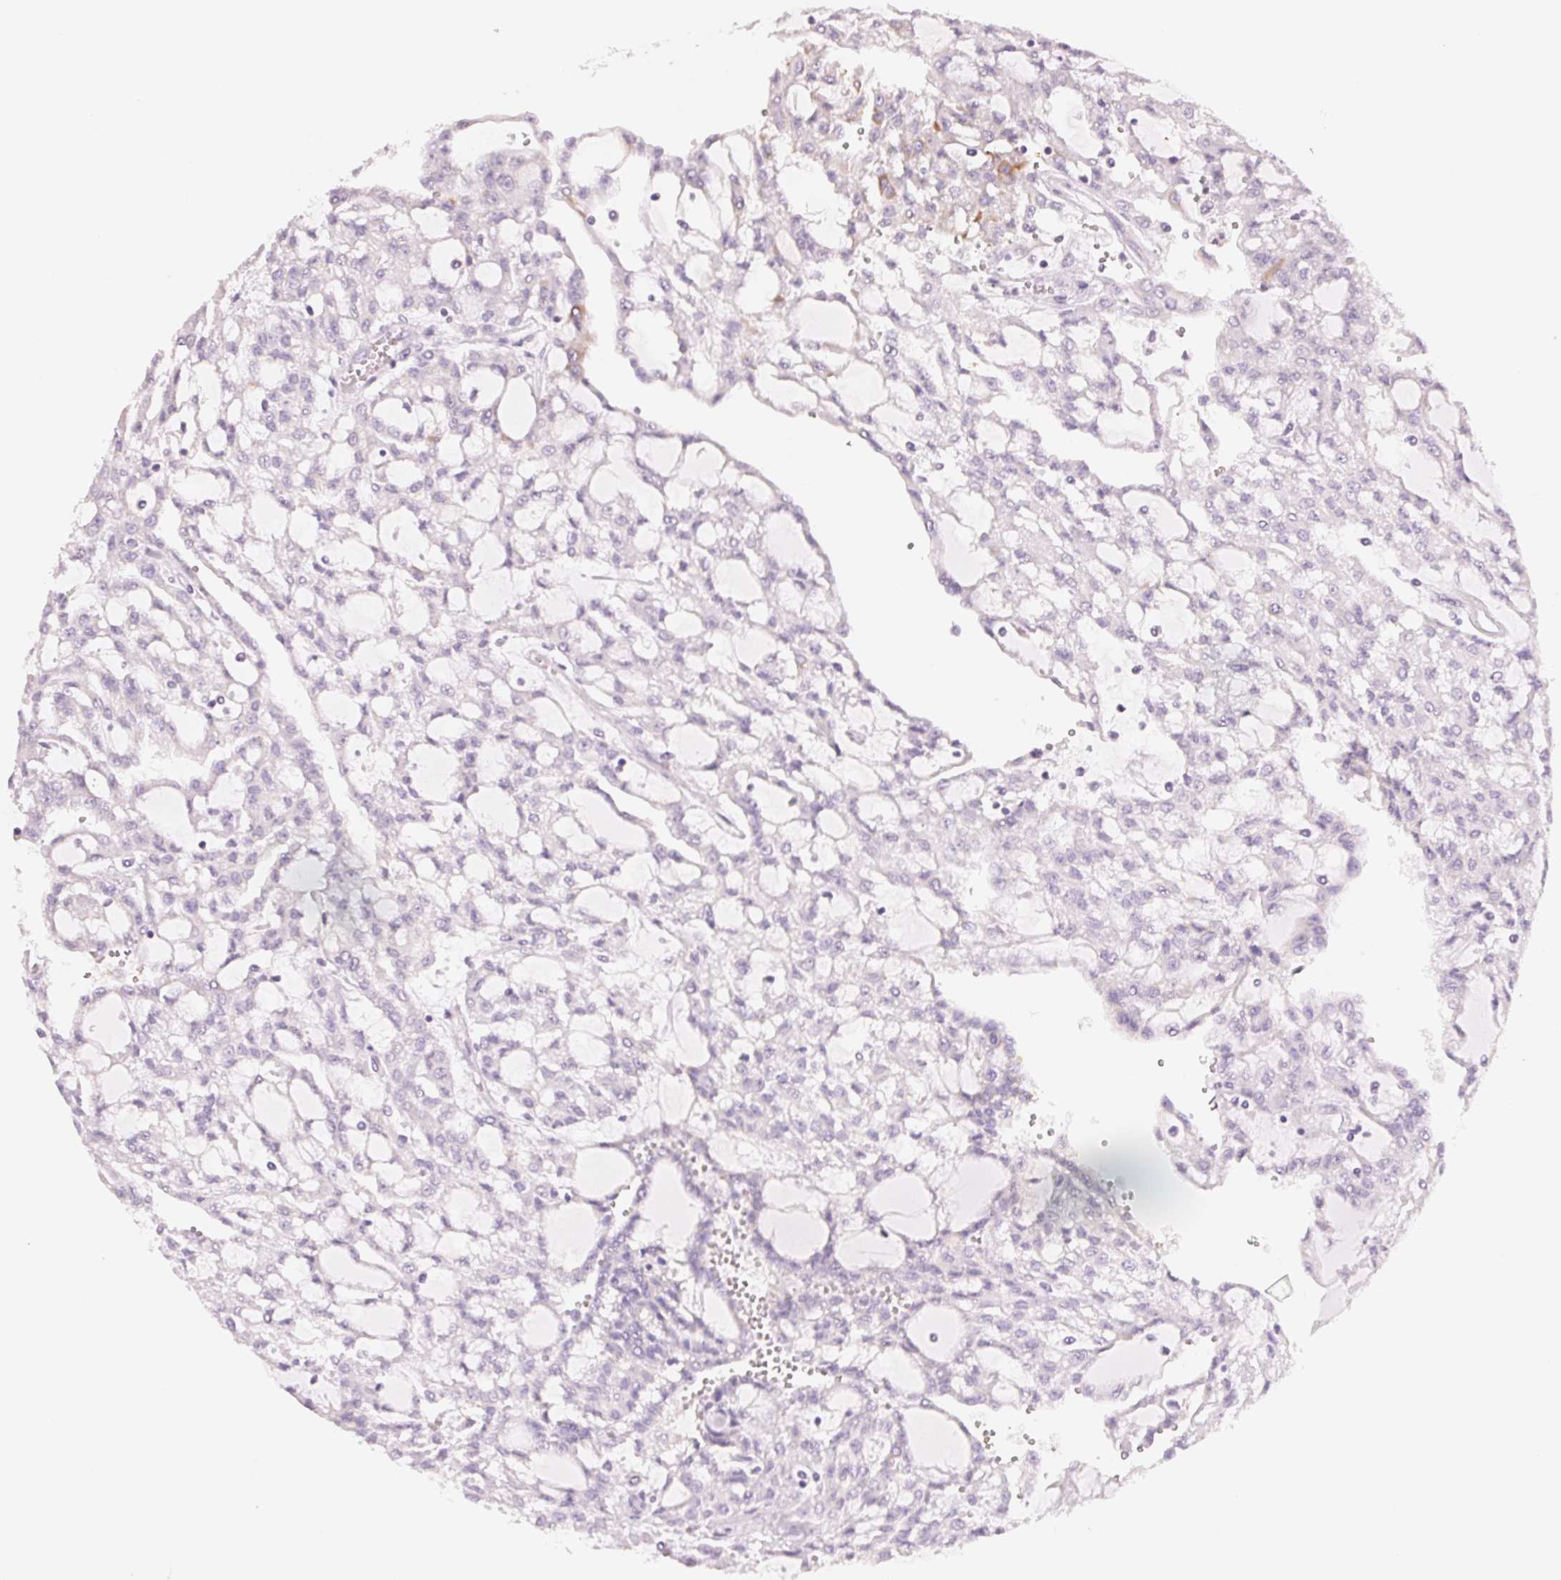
{"staining": {"intensity": "negative", "quantity": "none", "location": "none"}, "tissue": "renal cancer", "cell_type": "Tumor cells", "image_type": "cancer", "snomed": [{"axis": "morphology", "description": "Adenocarcinoma, NOS"}, {"axis": "topography", "description": "Kidney"}], "caption": "This is a micrograph of IHC staining of renal cancer (adenocarcinoma), which shows no positivity in tumor cells. (DAB IHC with hematoxylin counter stain).", "gene": "HOXB13", "patient": {"sex": "male", "age": 63}}